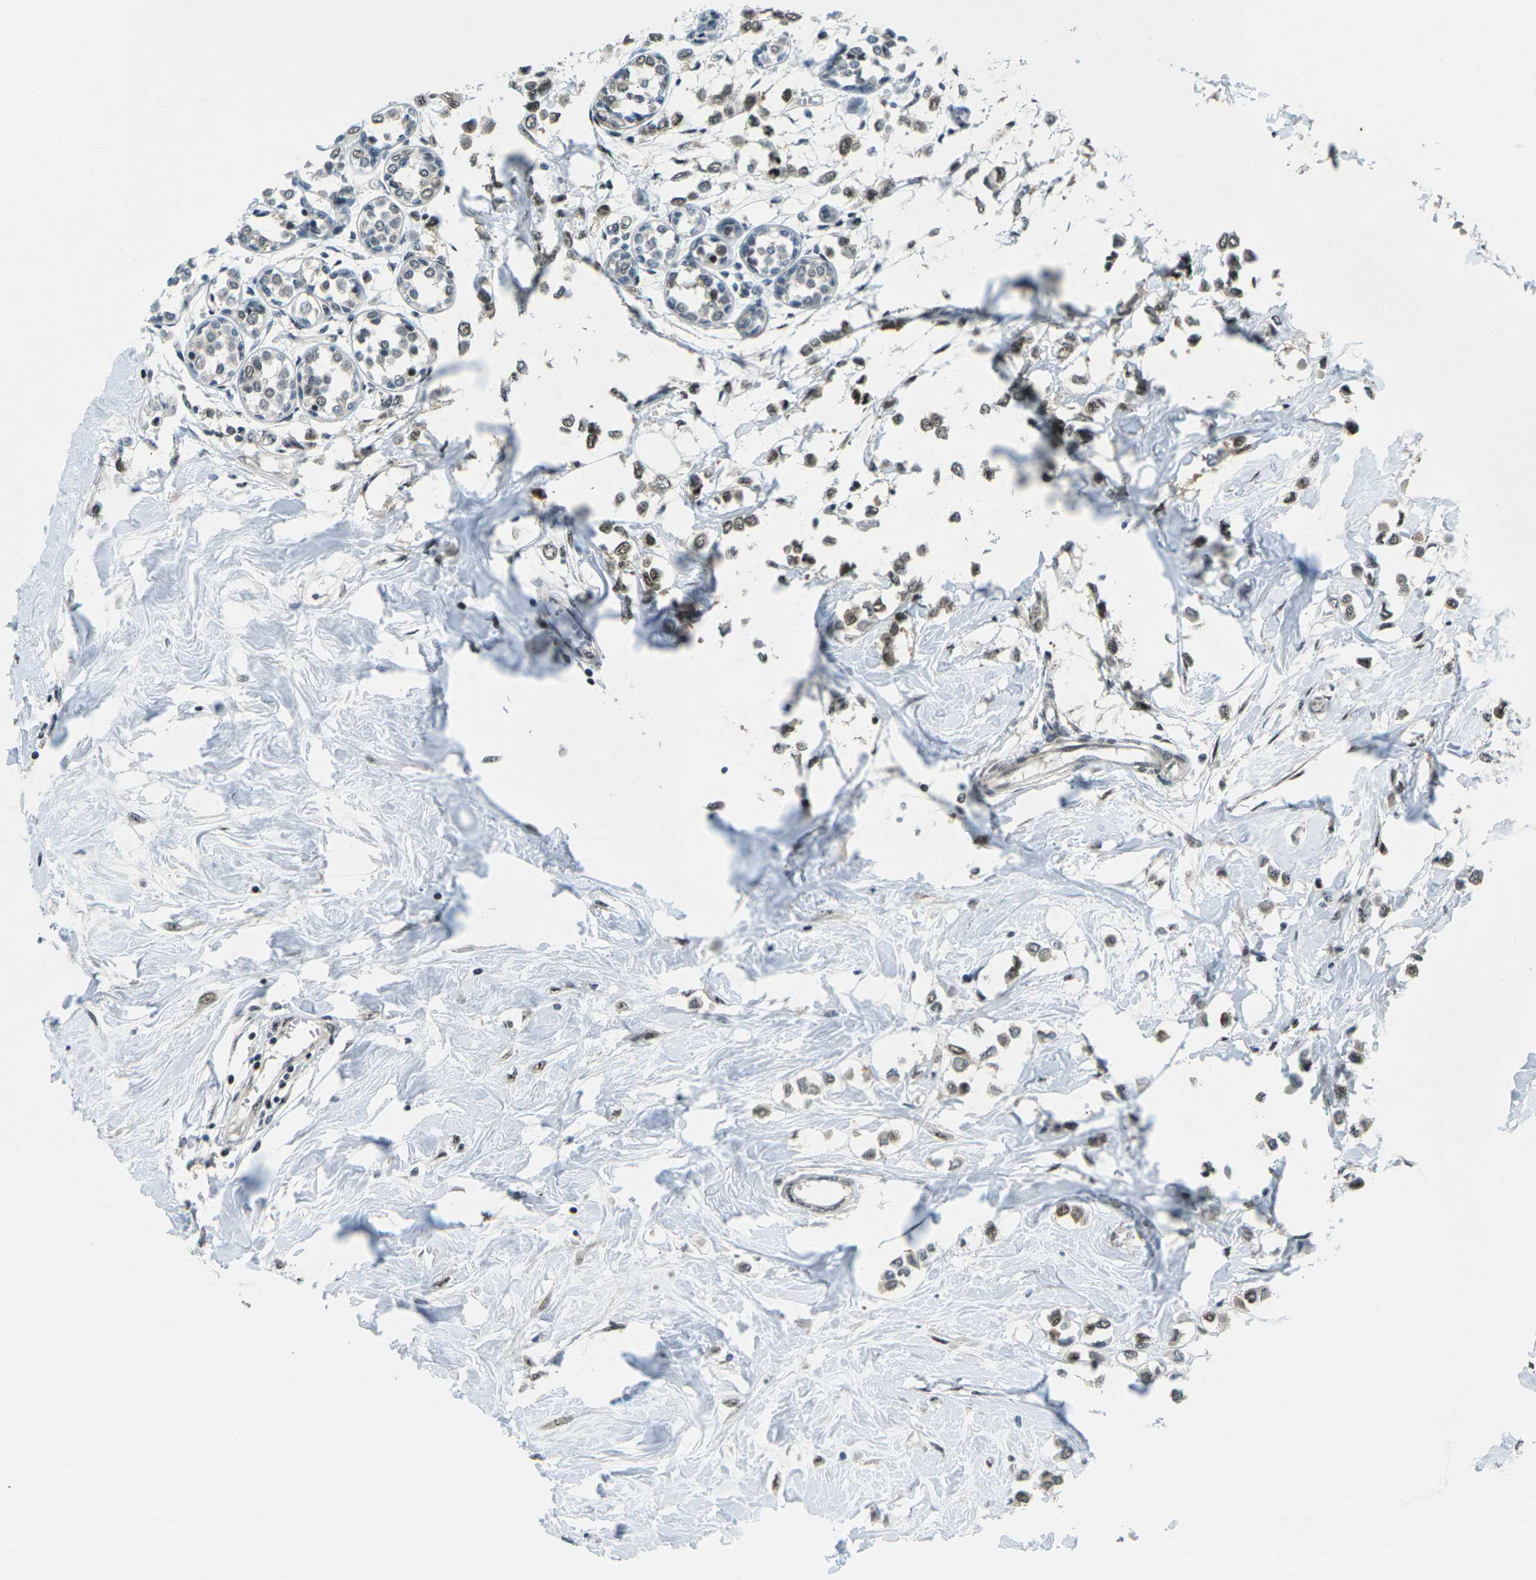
{"staining": {"intensity": "moderate", "quantity": ">75%", "location": "cytoplasmic/membranous,nuclear"}, "tissue": "breast cancer", "cell_type": "Tumor cells", "image_type": "cancer", "snomed": [{"axis": "morphology", "description": "Lobular carcinoma"}, {"axis": "topography", "description": "Breast"}], "caption": "Tumor cells reveal moderate cytoplasmic/membranous and nuclear expression in about >75% of cells in breast cancer (lobular carcinoma). Using DAB (3,3'-diaminobenzidine) (brown) and hematoxylin (blue) stains, captured at high magnification using brightfield microscopy.", "gene": "UBE2S", "patient": {"sex": "female", "age": 51}}